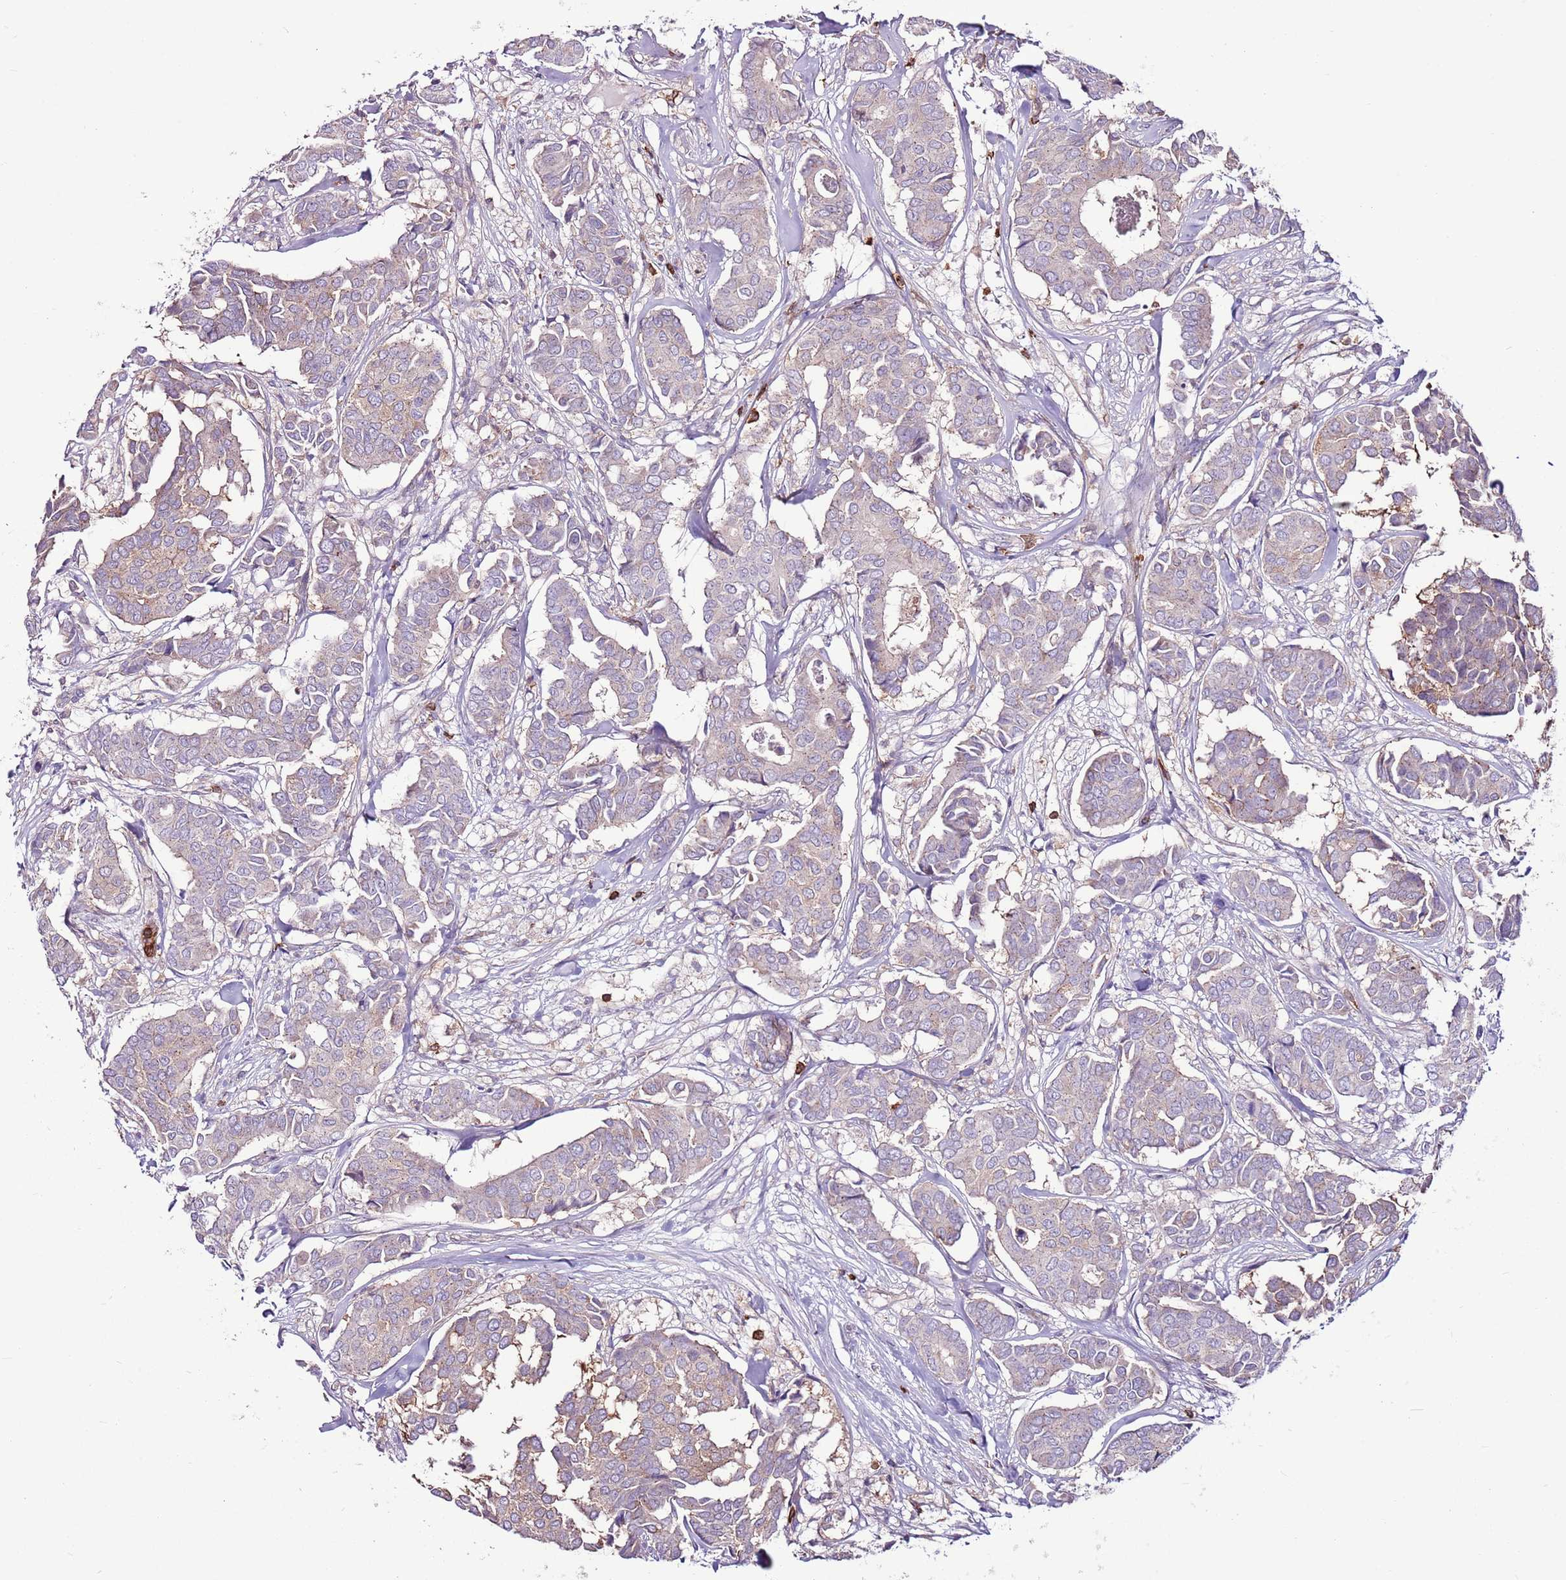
{"staining": {"intensity": "weak", "quantity": "25%-75%", "location": "cytoplasmic/membranous"}, "tissue": "breast cancer", "cell_type": "Tumor cells", "image_type": "cancer", "snomed": [{"axis": "morphology", "description": "Duct carcinoma"}, {"axis": "topography", "description": "Breast"}], "caption": "Breast cancer (infiltrating ductal carcinoma) stained for a protein (brown) shows weak cytoplasmic/membranous positive expression in approximately 25%-75% of tumor cells.", "gene": "ZSWIM1", "patient": {"sex": "female", "age": 75}}